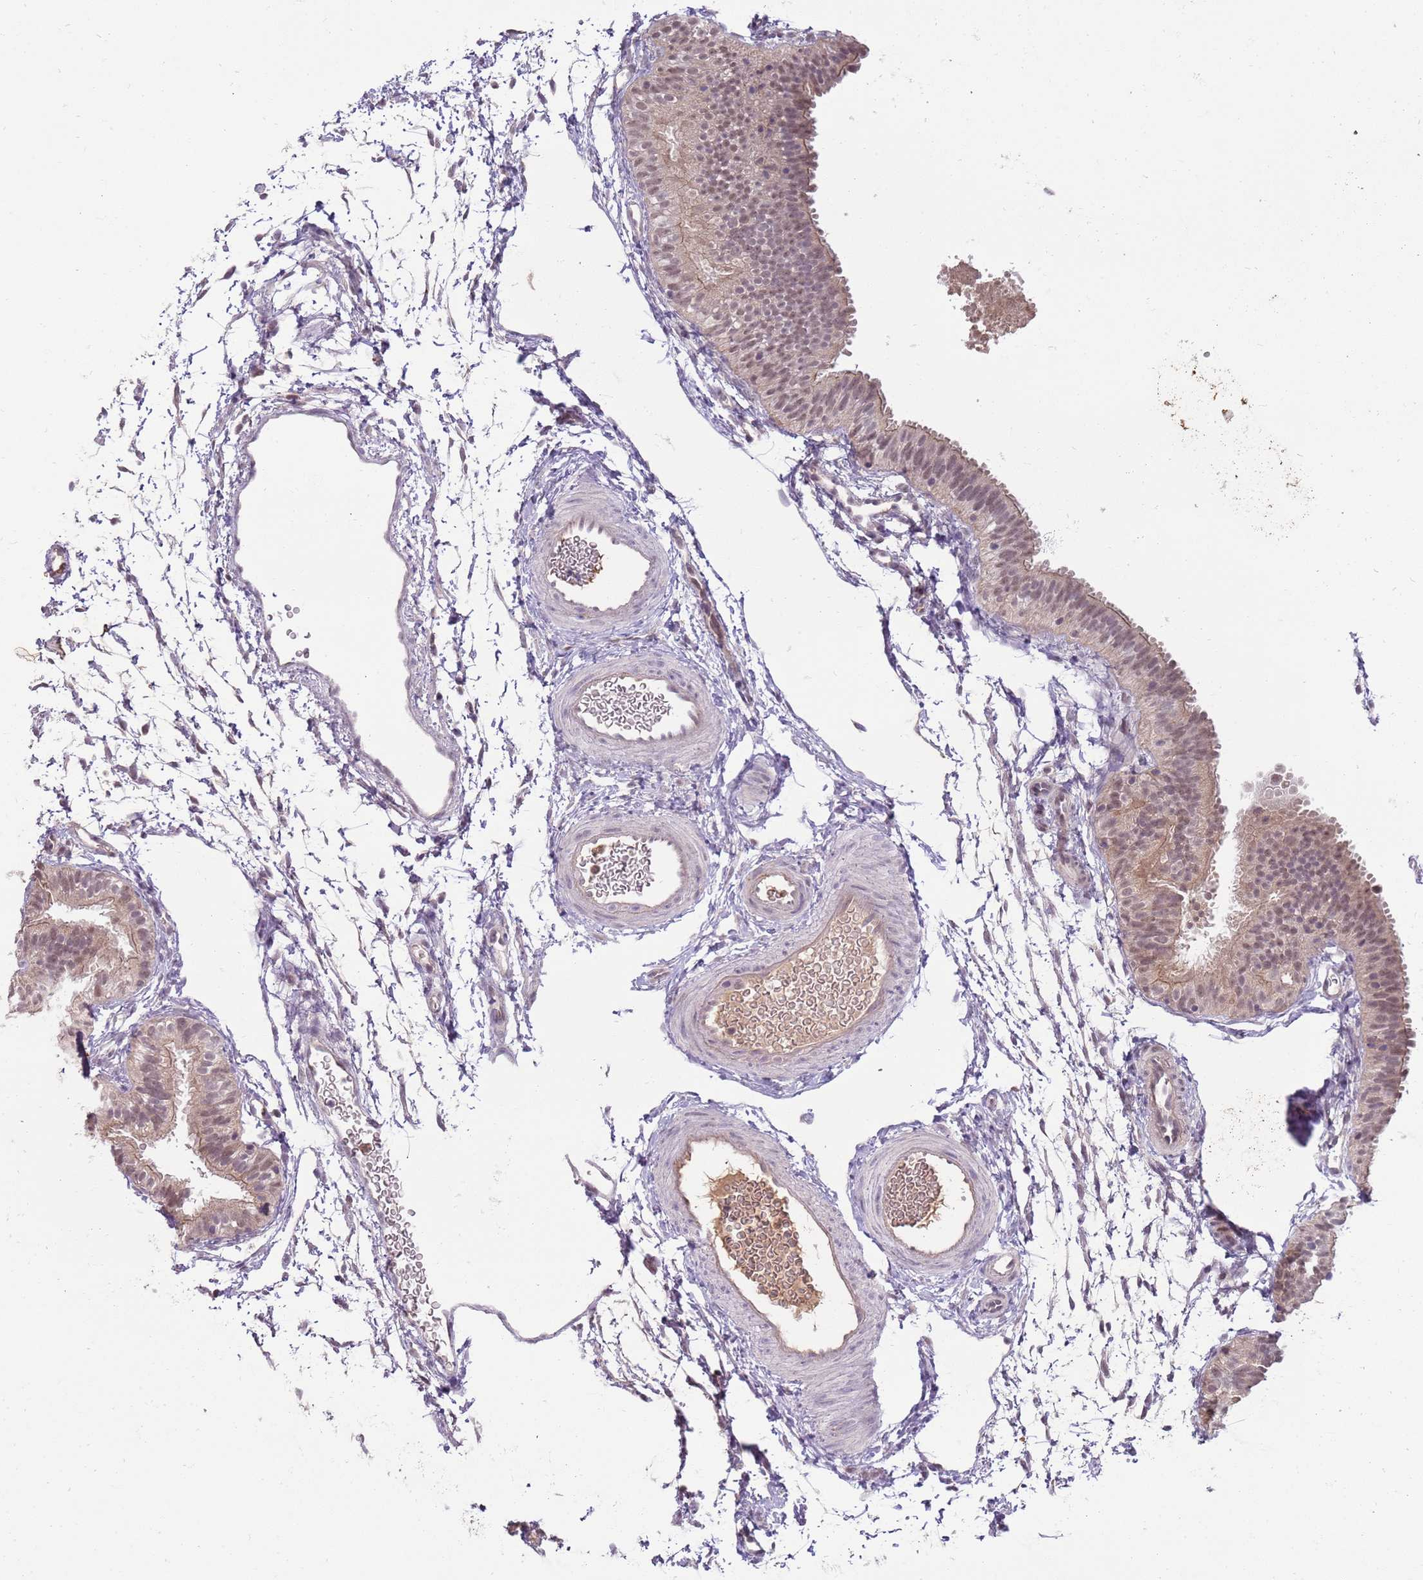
{"staining": {"intensity": "weak", "quantity": ">75%", "location": "nuclear"}, "tissue": "fallopian tube", "cell_type": "Glandular cells", "image_type": "normal", "snomed": [{"axis": "morphology", "description": "Normal tissue, NOS"}, {"axis": "topography", "description": "Fallopian tube"}], "caption": "Immunohistochemistry of benign human fallopian tube demonstrates low levels of weak nuclear positivity in approximately >75% of glandular cells.", "gene": "NBPF4", "patient": {"sex": "female", "age": 35}}